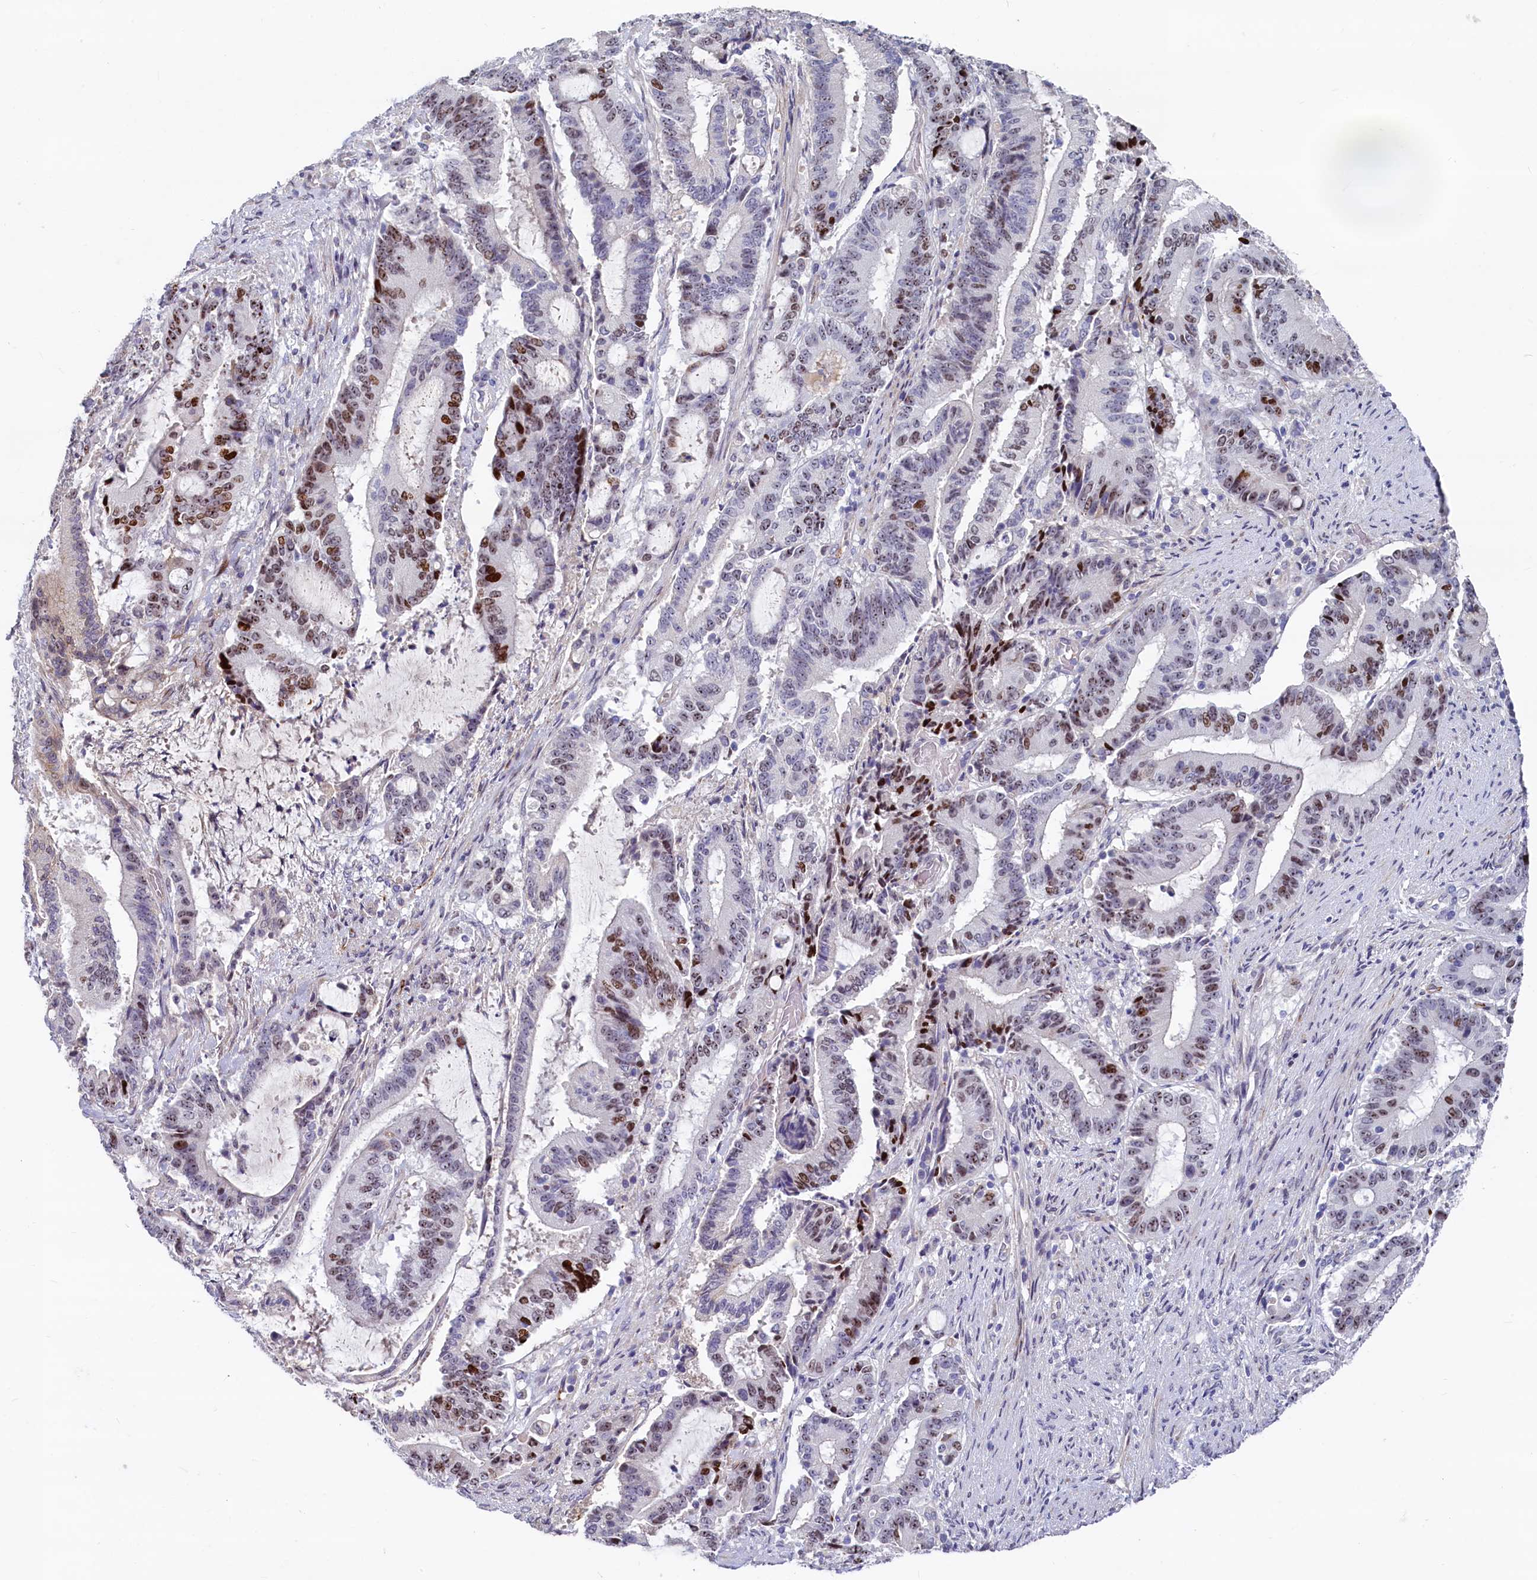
{"staining": {"intensity": "moderate", "quantity": "25%-75%", "location": "nuclear"}, "tissue": "liver cancer", "cell_type": "Tumor cells", "image_type": "cancer", "snomed": [{"axis": "morphology", "description": "Normal tissue, NOS"}, {"axis": "morphology", "description": "Cholangiocarcinoma"}, {"axis": "topography", "description": "Liver"}, {"axis": "topography", "description": "Peripheral nerve tissue"}], "caption": "This is an image of IHC staining of liver cancer (cholangiocarcinoma), which shows moderate positivity in the nuclear of tumor cells.", "gene": "ASXL3", "patient": {"sex": "female", "age": 73}}